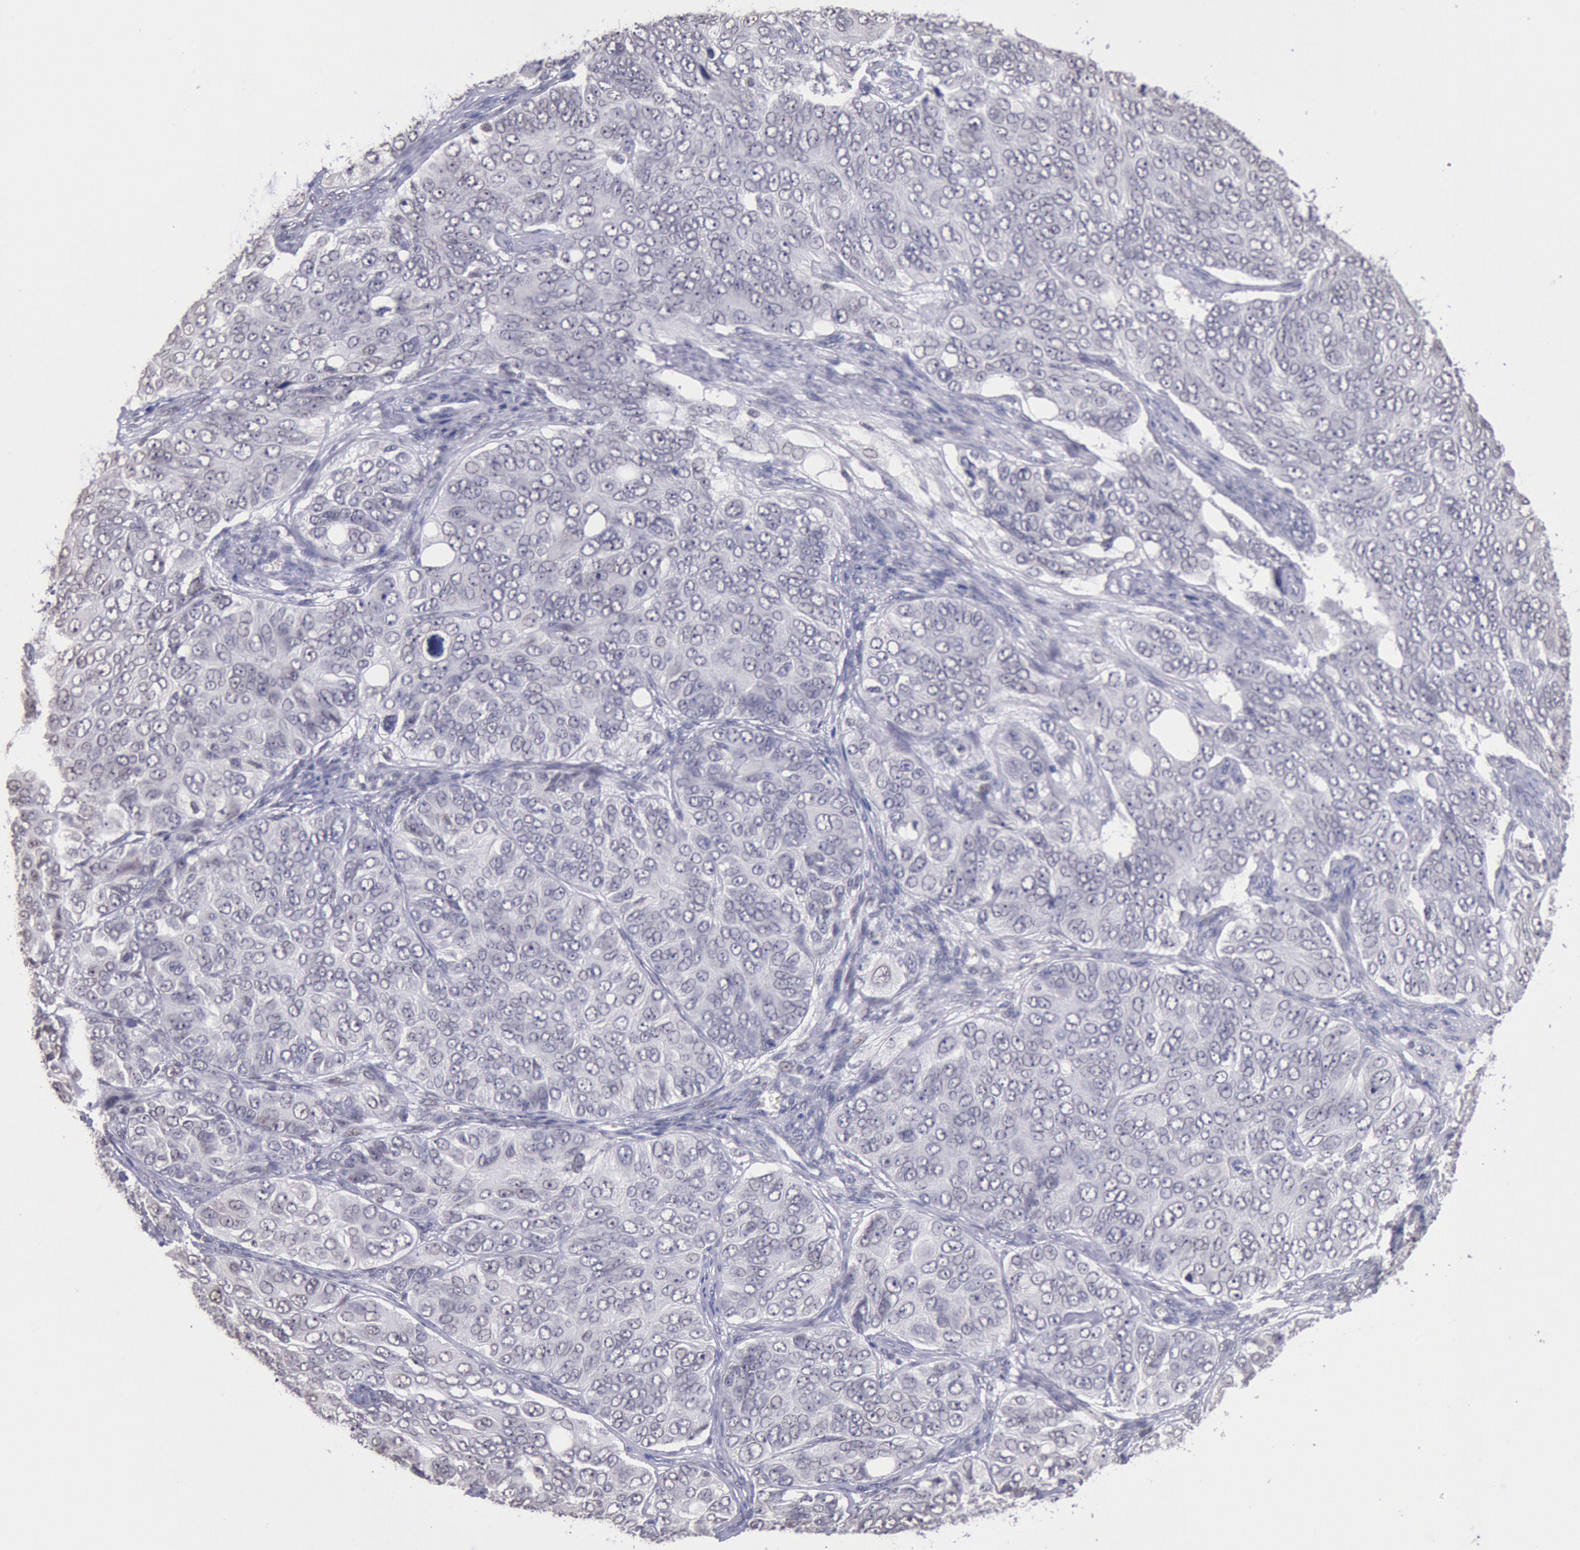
{"staining": {"intensity": "negative", "quantity": "none", "location": "none"}, "tissue": "ovarian cancer", "cell_type": "Tumor cells", "image_type": "cancer", "snomed": [{"axis": "morphology", "description": "Carcinoma, endometroid"}, {"axis": "topography", "description": "Ovary"}], "caption": "The histopathology image displays no significant expression in tumor cells of ovarian endometroid carcinoma.", "gene": "MYH7", "patient": {"sex": "female", "age": 51}}